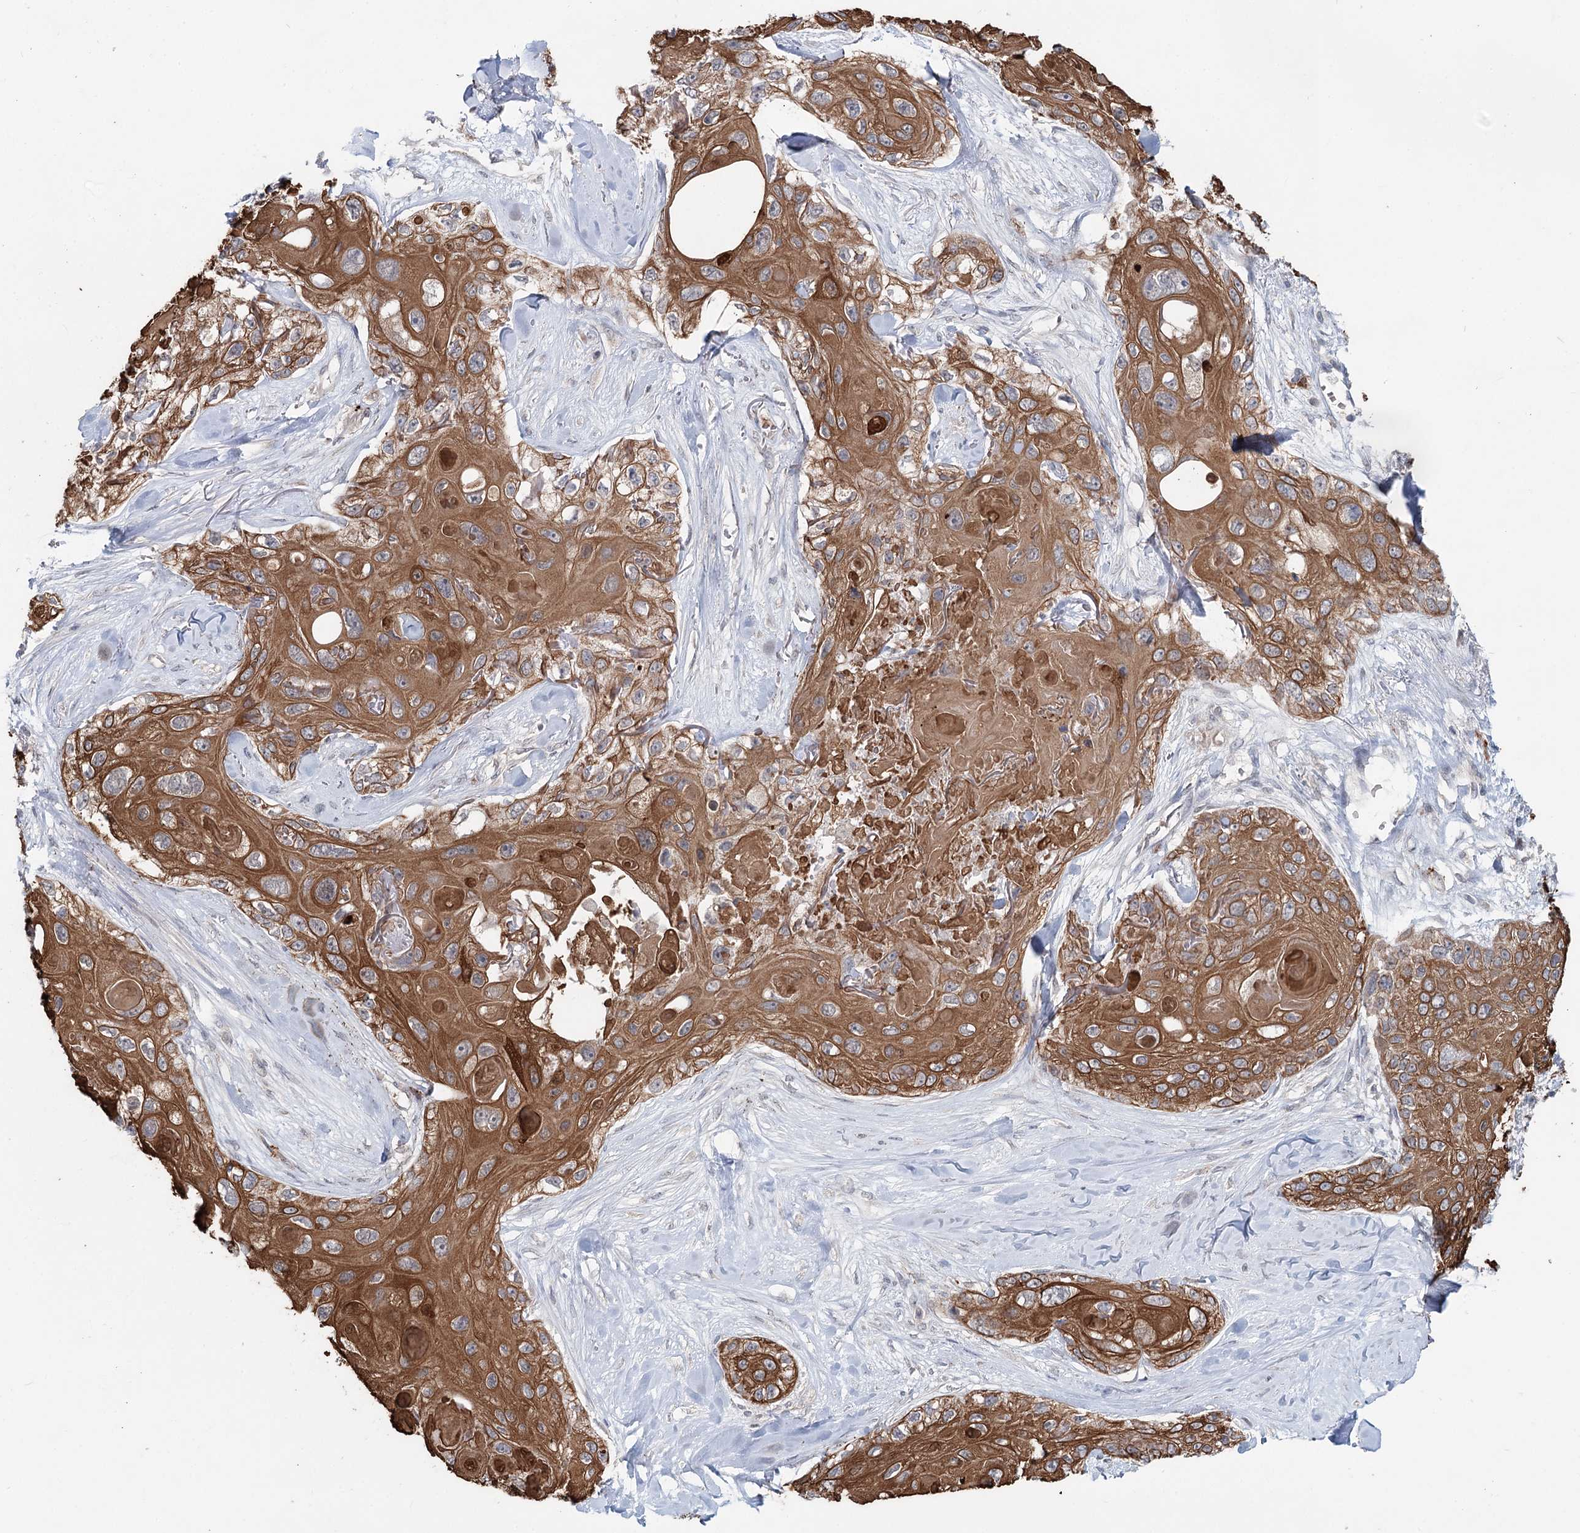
{"staining": {"intensity": "strong", "quantity": ">75%", "location": "cytoplasmic/membranous"}, "tissue": "skin cancer", "cell_type": "Tumor cells", "image_type": "cancer", "snomed": [{"axis": "morphology", "description": "Normal tissue, NOS"}, {"axis": "morphology", "description": "Squamous cell carcinoma, NOS"}, {"axis": "topography", "description": "Skin"}], "caption": "Immunohistochemical staining of skin squamous cell carcinoma reveals high levels of strong cytoplasmic/membranous staining in about >75% of tumor cells.", "gene": "FBXO7", "patient": {"sex": "male", "age": 72}}